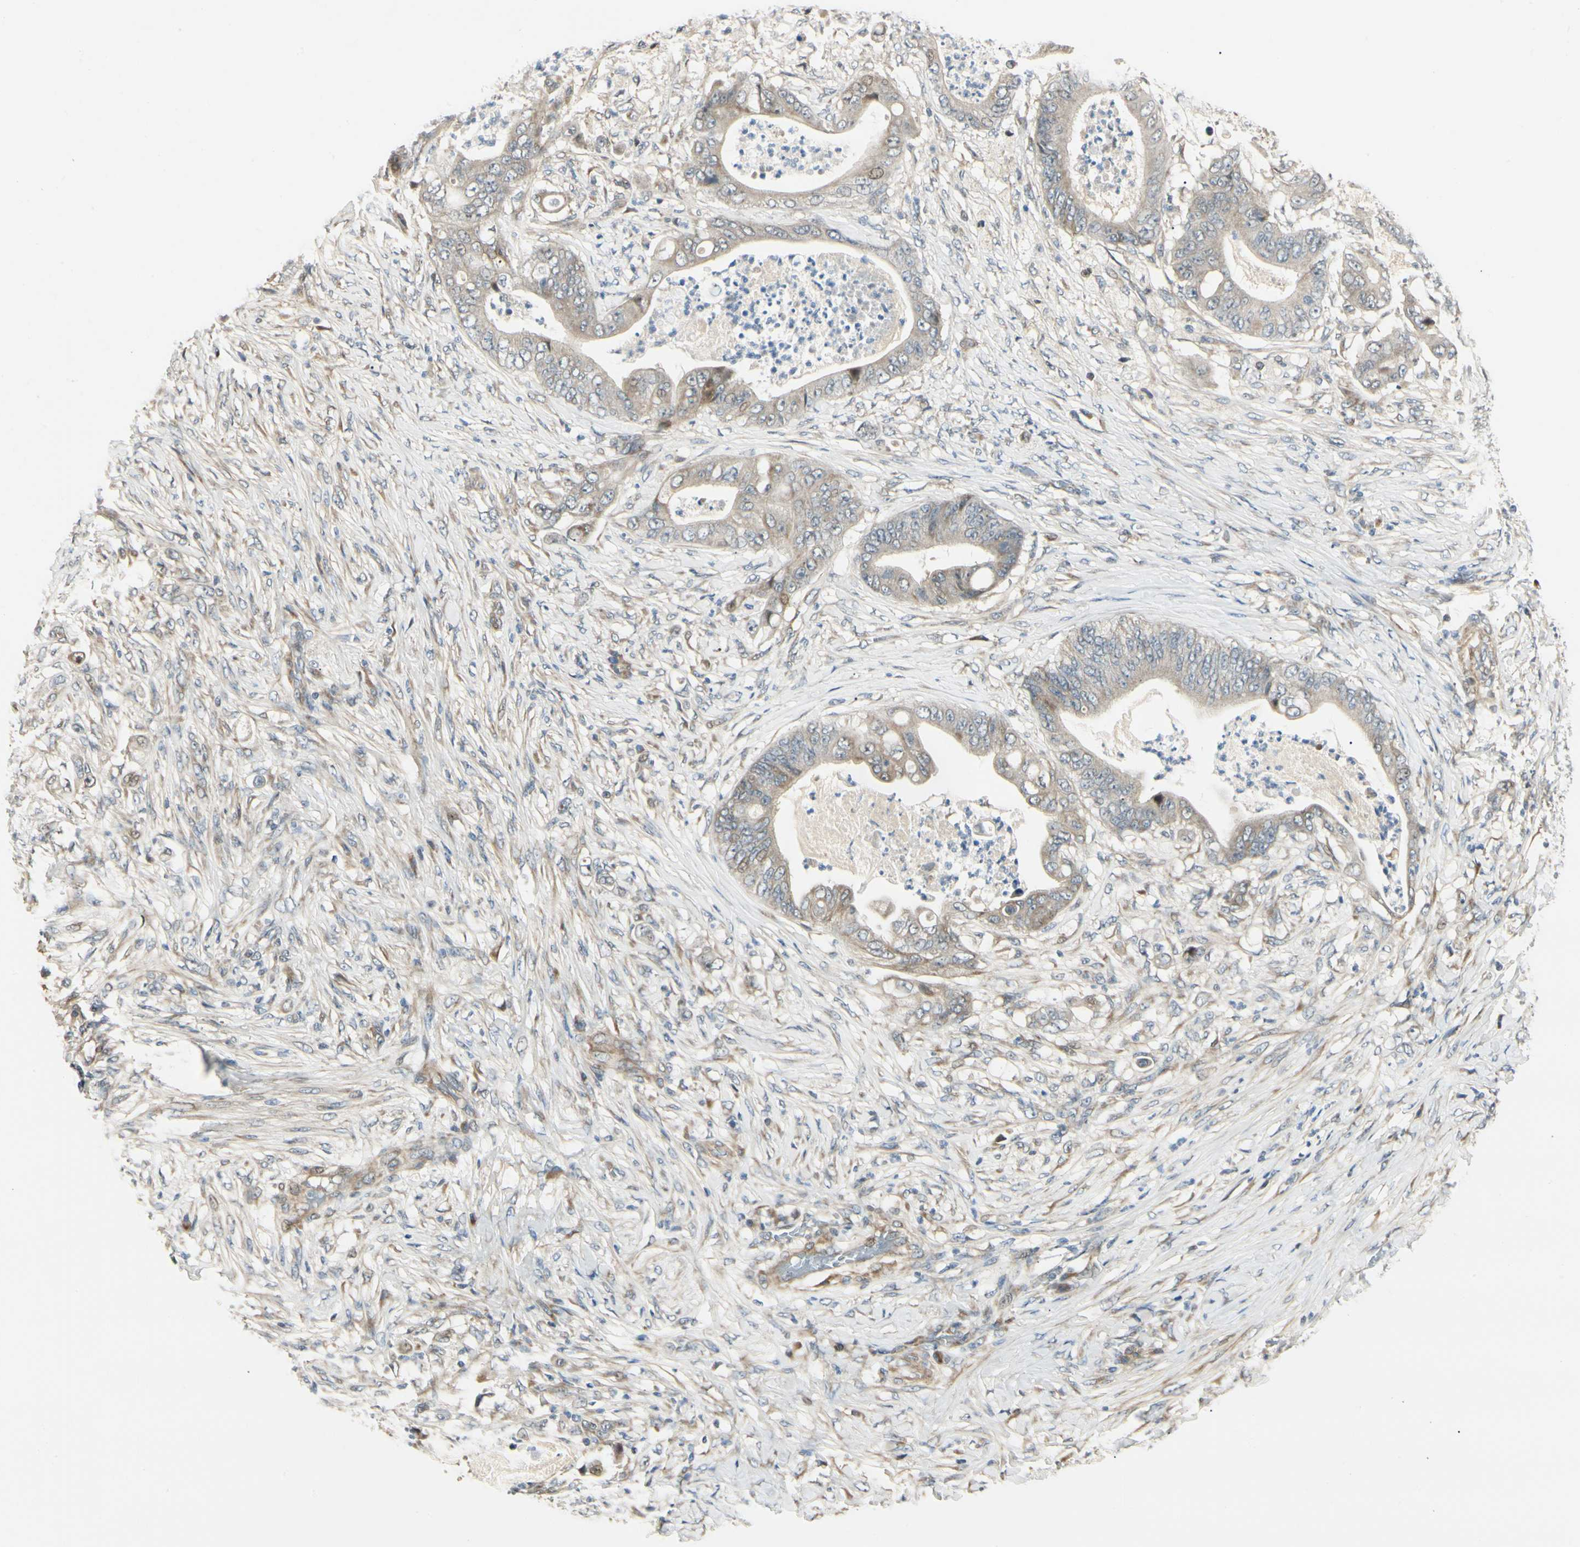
{"staining": {"intensity": "weak", "quantity": ">75%", "location": "cytoplasmic/membranous"}, "tissue": "stomach cancer", "cell_type": "Tumor cells", "image_type": "cancer", "snomed": [{"axis": "morphology", "description": "Adenocarcinoma, NOS"}, {"axis": "topography", "description": "Stomach"}], "caption": "Tumor cells display low levels of weak cytoplasmic/membranous positivity in approximately >75% of cells in stomach adenocarcinoma.", "gene": "P4HA3", "patient": {"sex": "female", "age": 73}}